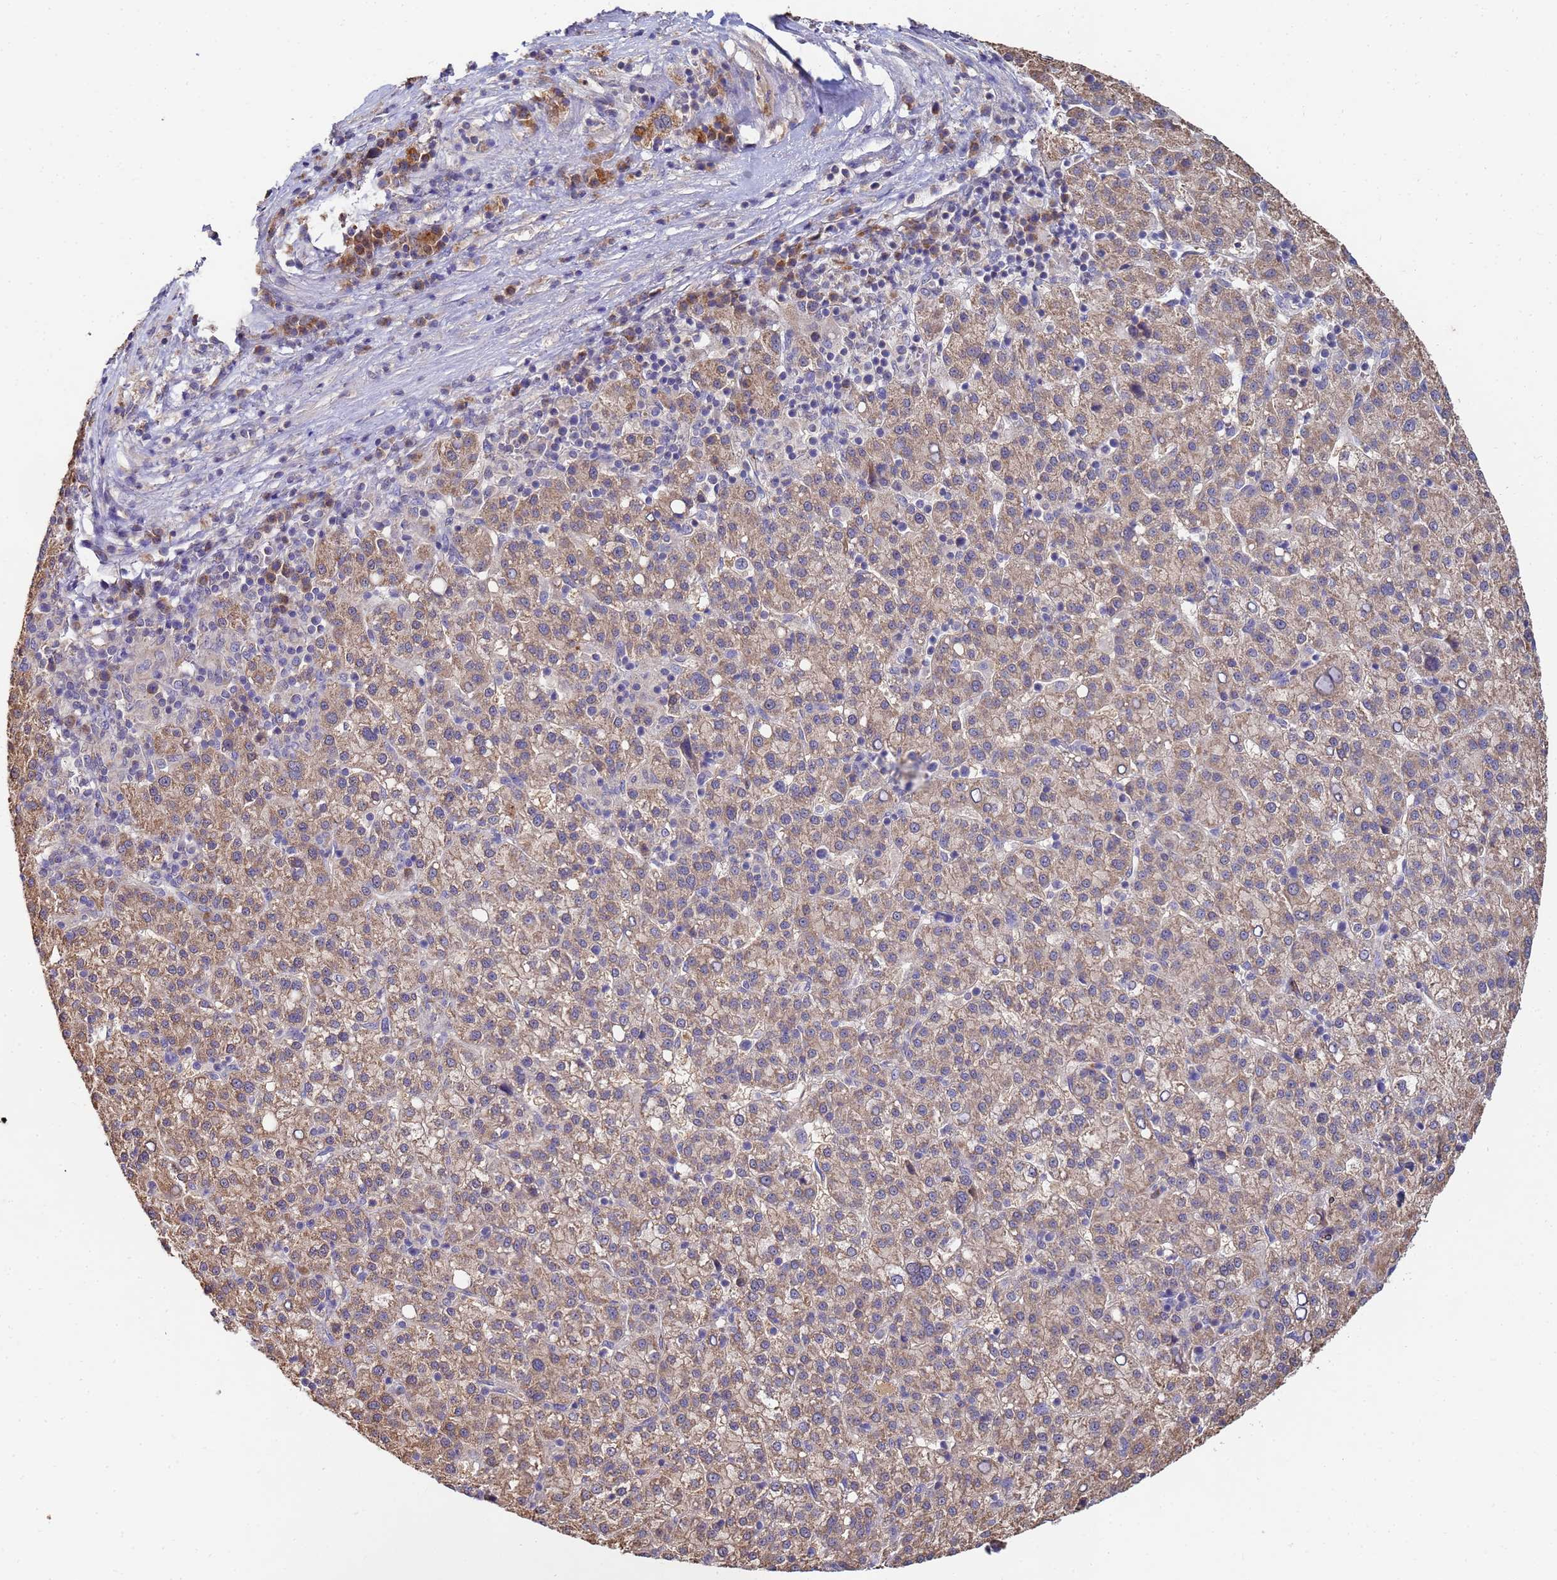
{"staining": {"intensity": "moderate", "quantity": "25%-75%", "location": "cytoplasmic/membranous"}, "tissue": "liver cancer", "cell_type": "Tumor cells", "image_type": "cancer", "snomed": [{"axis": "morphology", "description": "Carcinoma, Hepatocellular, NOS"}, {"axis": "topography", "description": "Liver"}], "caption": "This is a photomicrograph of immunohistochemistry staining of liver hepatocellular carcinoma, which shows moderate positivity in the cytoplasmic/membranous of tumor cells.", "gene": "C5orf34", "patient": {"sex": "female", "age": 58}}